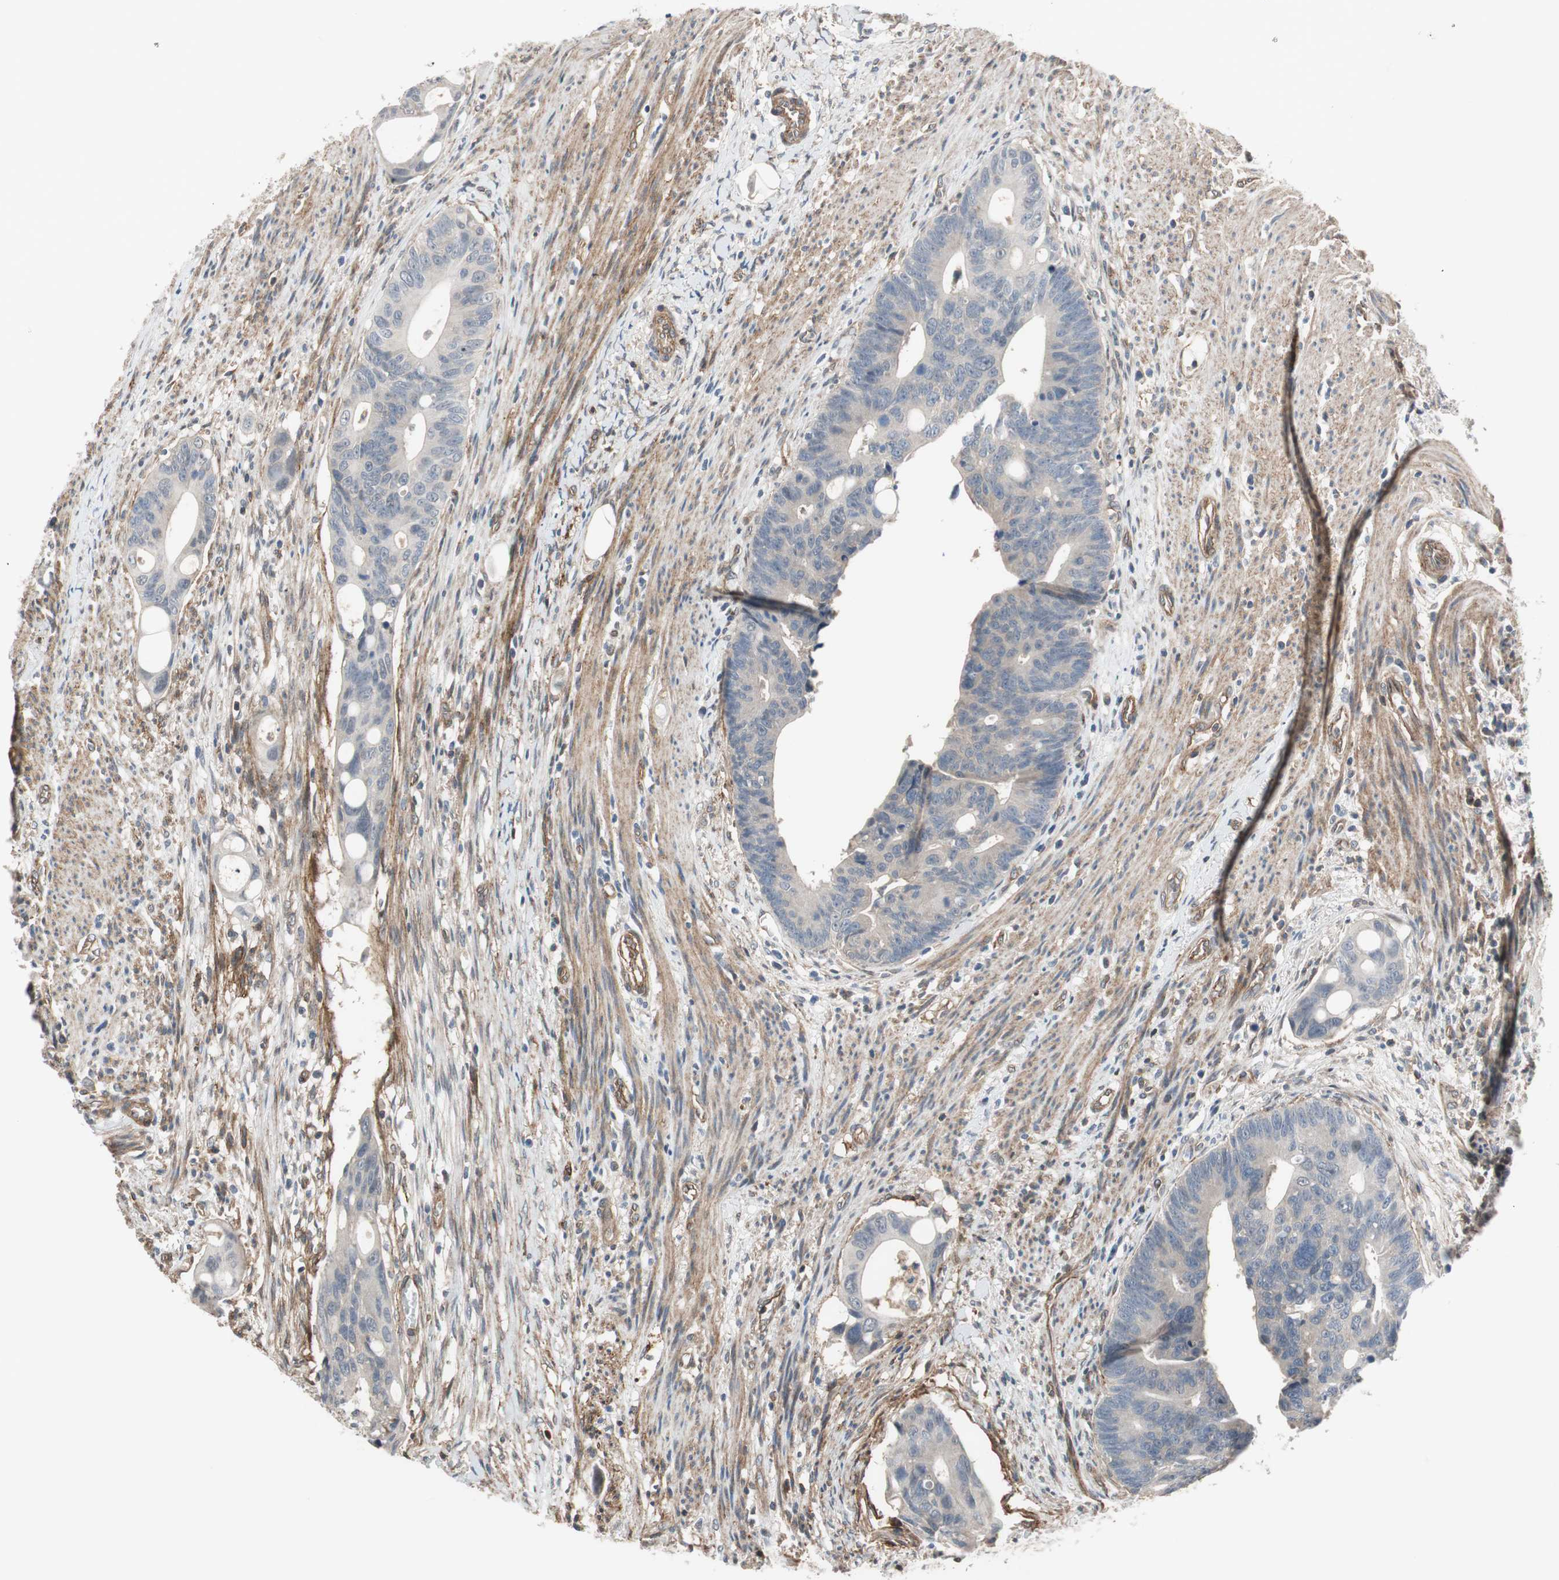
{"staining": {"intensity": "negative", "quantity": "none", "location": "none"}, "tissue": "colorectal cancer", "cell_type": "Tumor cells", "image_type": "cancer", "snomed": [{"axis": "morphology", "description": "Adenocarcinoma, NOS"}, {"axis": "topography", "description": "Colon"}], "caption": "Immunohistochemistry micrograph of colorectal adenocarcinoma stained for a protein (brown), which demonstrates no expression in tumor cells.", "gene": "GRHL1", "patient": {"sex": "female", "age": 57}}